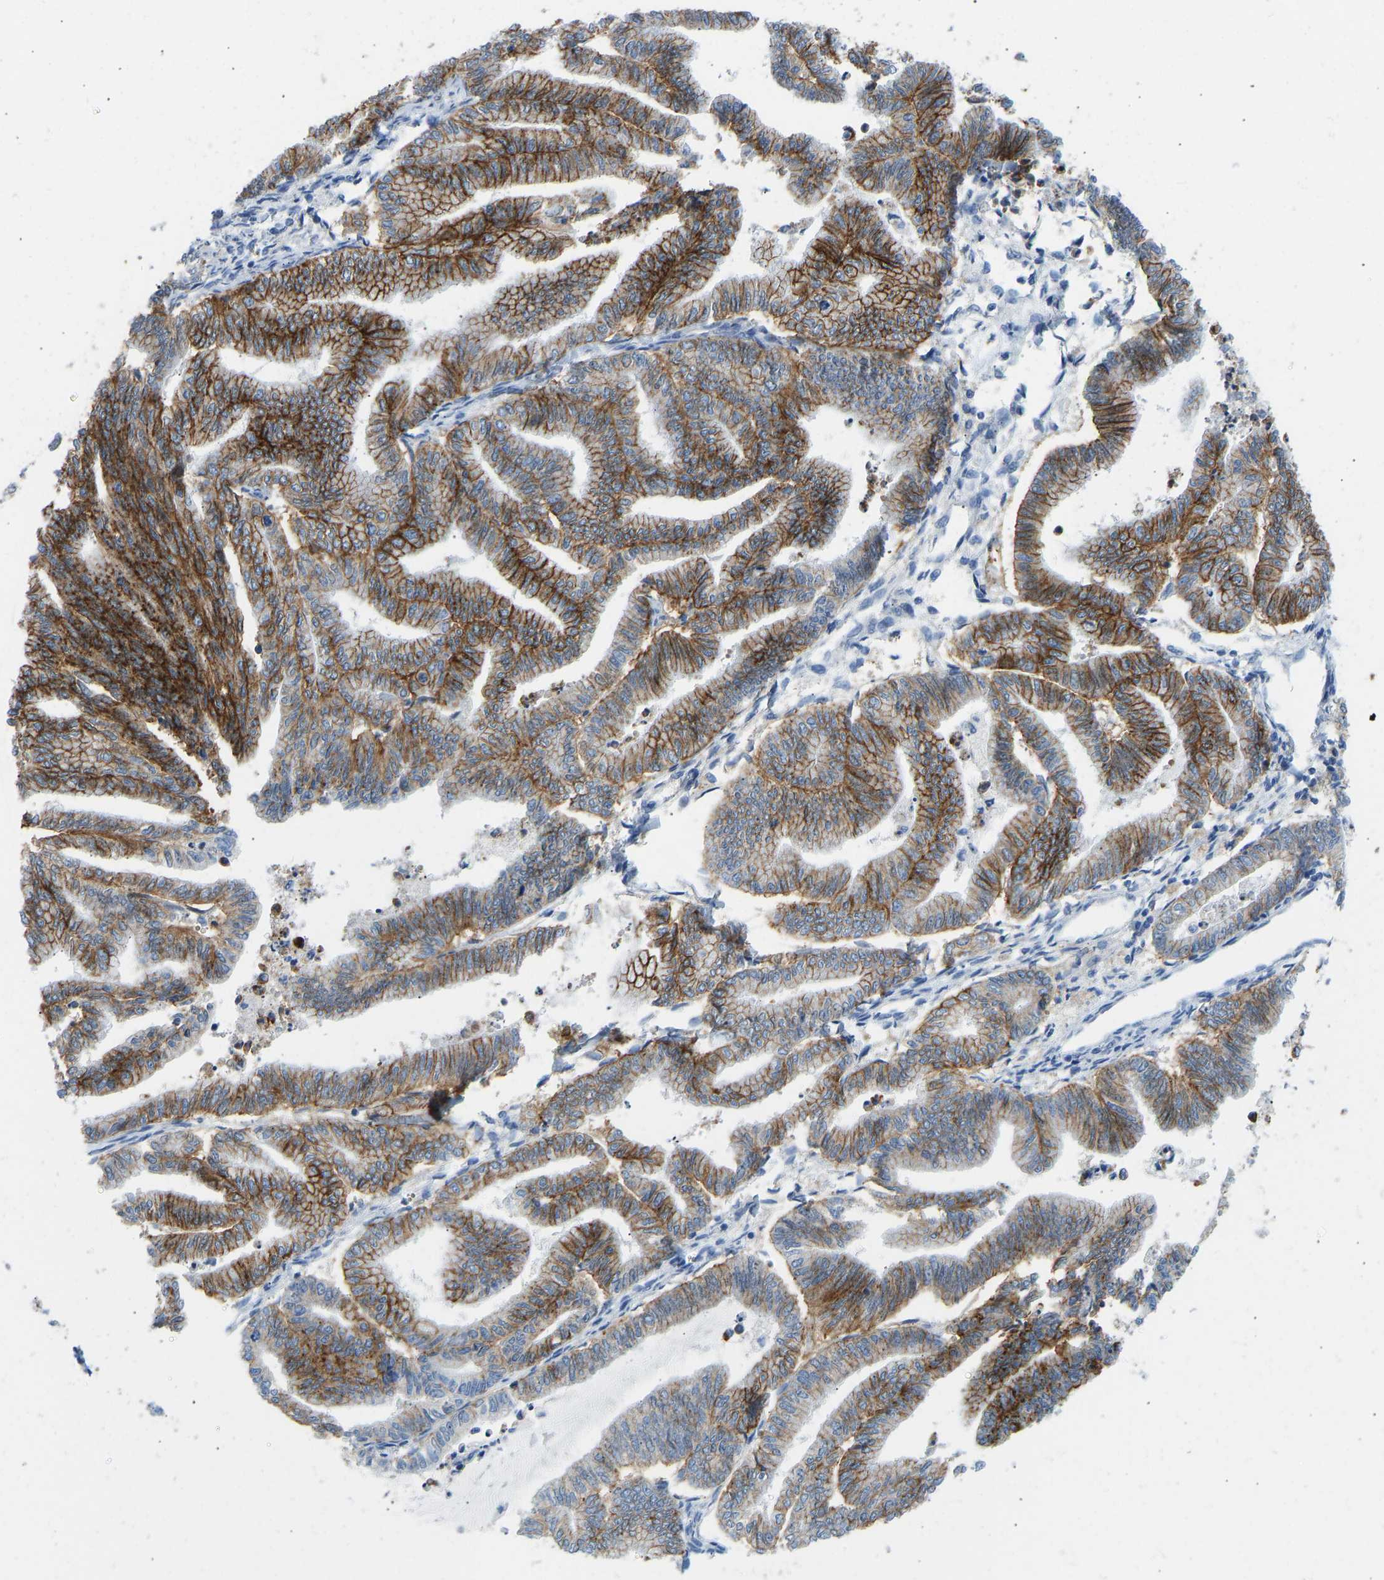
{"staining": {"intensity": "strong", "quantity": ">75%", "location": "cytoplasmic/membranous"}, "tissue": "endometrial cancer", "cell_type": "Tumor cells", "image_type": "cancer", "snomed": [{"axis": "morphology", "description": "Adenocarcinoma, NOS"}, {"axis": "topography", "description": "Endometrium"}], "caption": "High-magnification brightfield microscopy of endometrial cancer (adenocarcinoma) stained with DAB (brown) and counterstained with hematoxylin (blue). tumor cells exhibit strong cytoplasmic/membranous positivity is appreciated in approximately>75% of cells.", "gene": "ATP1A1", "patient": {"sex": "female", "age": 79}}